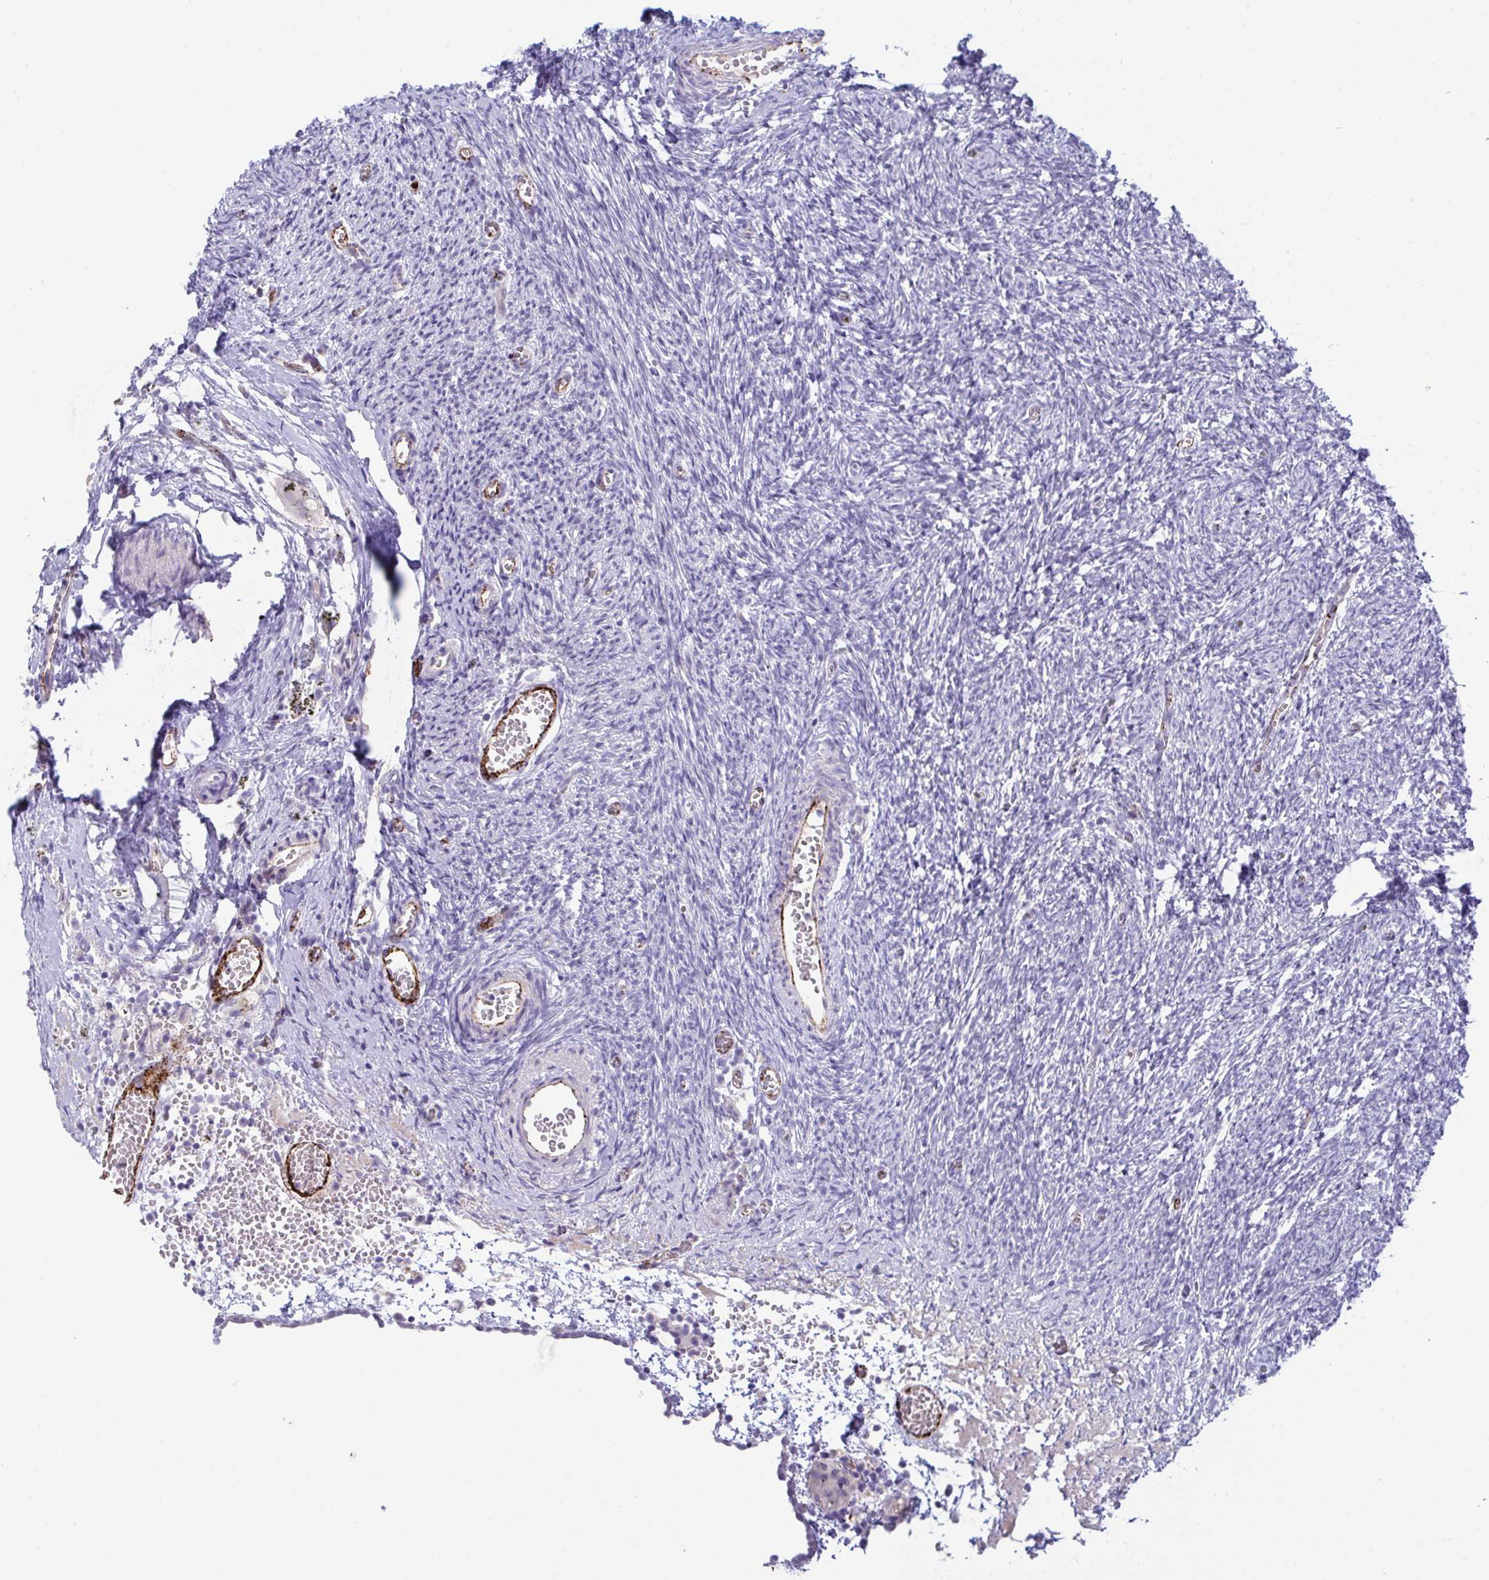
{"staining": {"intensity": "negative", "quantity": "none", "location": "none"}, "tissue": "ovary", "cell_type": "Ovarian stroma cells", "image_type": "normal", "snomed": [{"axis": "morphology", "description": "Normal tissue, NOS"}, {"axis": "topography", "description": "Ovary"}], "caption": "The IHC micrograph has no significant positivity in ovarian stroma cells of ovary.", "gene": "TOR1AIP2", "patient": {"sex": "female", "age": 41}}